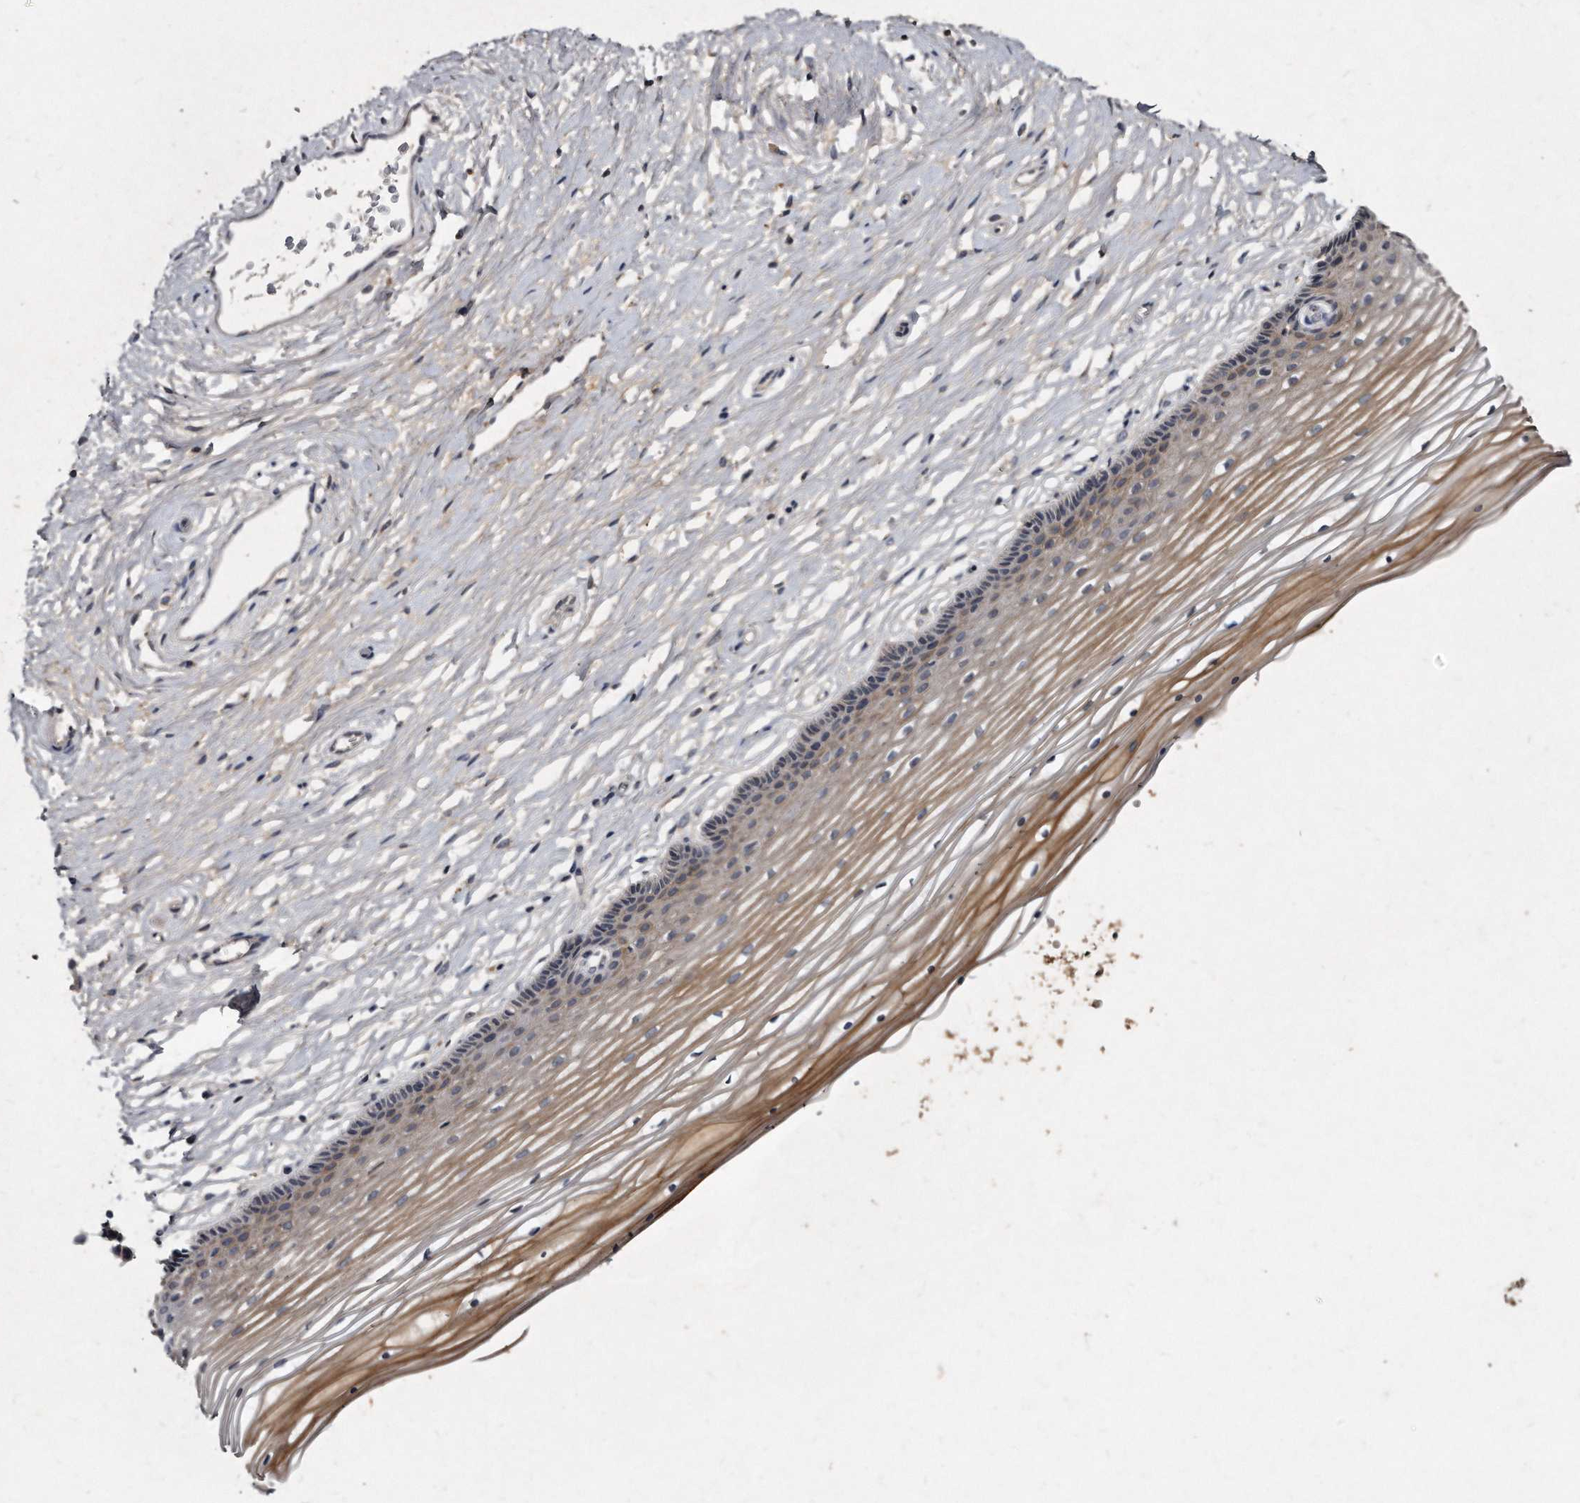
{"staining": {"intensity": "moderate", "quantity": "25%-75%", "location": "cytoplasmic/membranous"}, "tissue": "vagina", "cell_type": "Squamous epithelial cells", "image_type": "normal", "snomed": [{"axis": "morphology", "description": "Normal tissue, NOS"}, {"axis": "topography", "description": "Vagina"}, {"axis": "topography", "description": "Cervix"}], "caption": "A histopathology image of vagina stained for a protein demonstrates moderate cytoplasmic/membranous brown staining in squamous epithelial cells. Using DAB (3,3'-diaminobenzidine) (brown) and hematoxylin (blue) stains, captured at high magnification using brightfield microscopy.", "gene": "KLHDC3", "patient": {"sex": "female", "age": 40}}